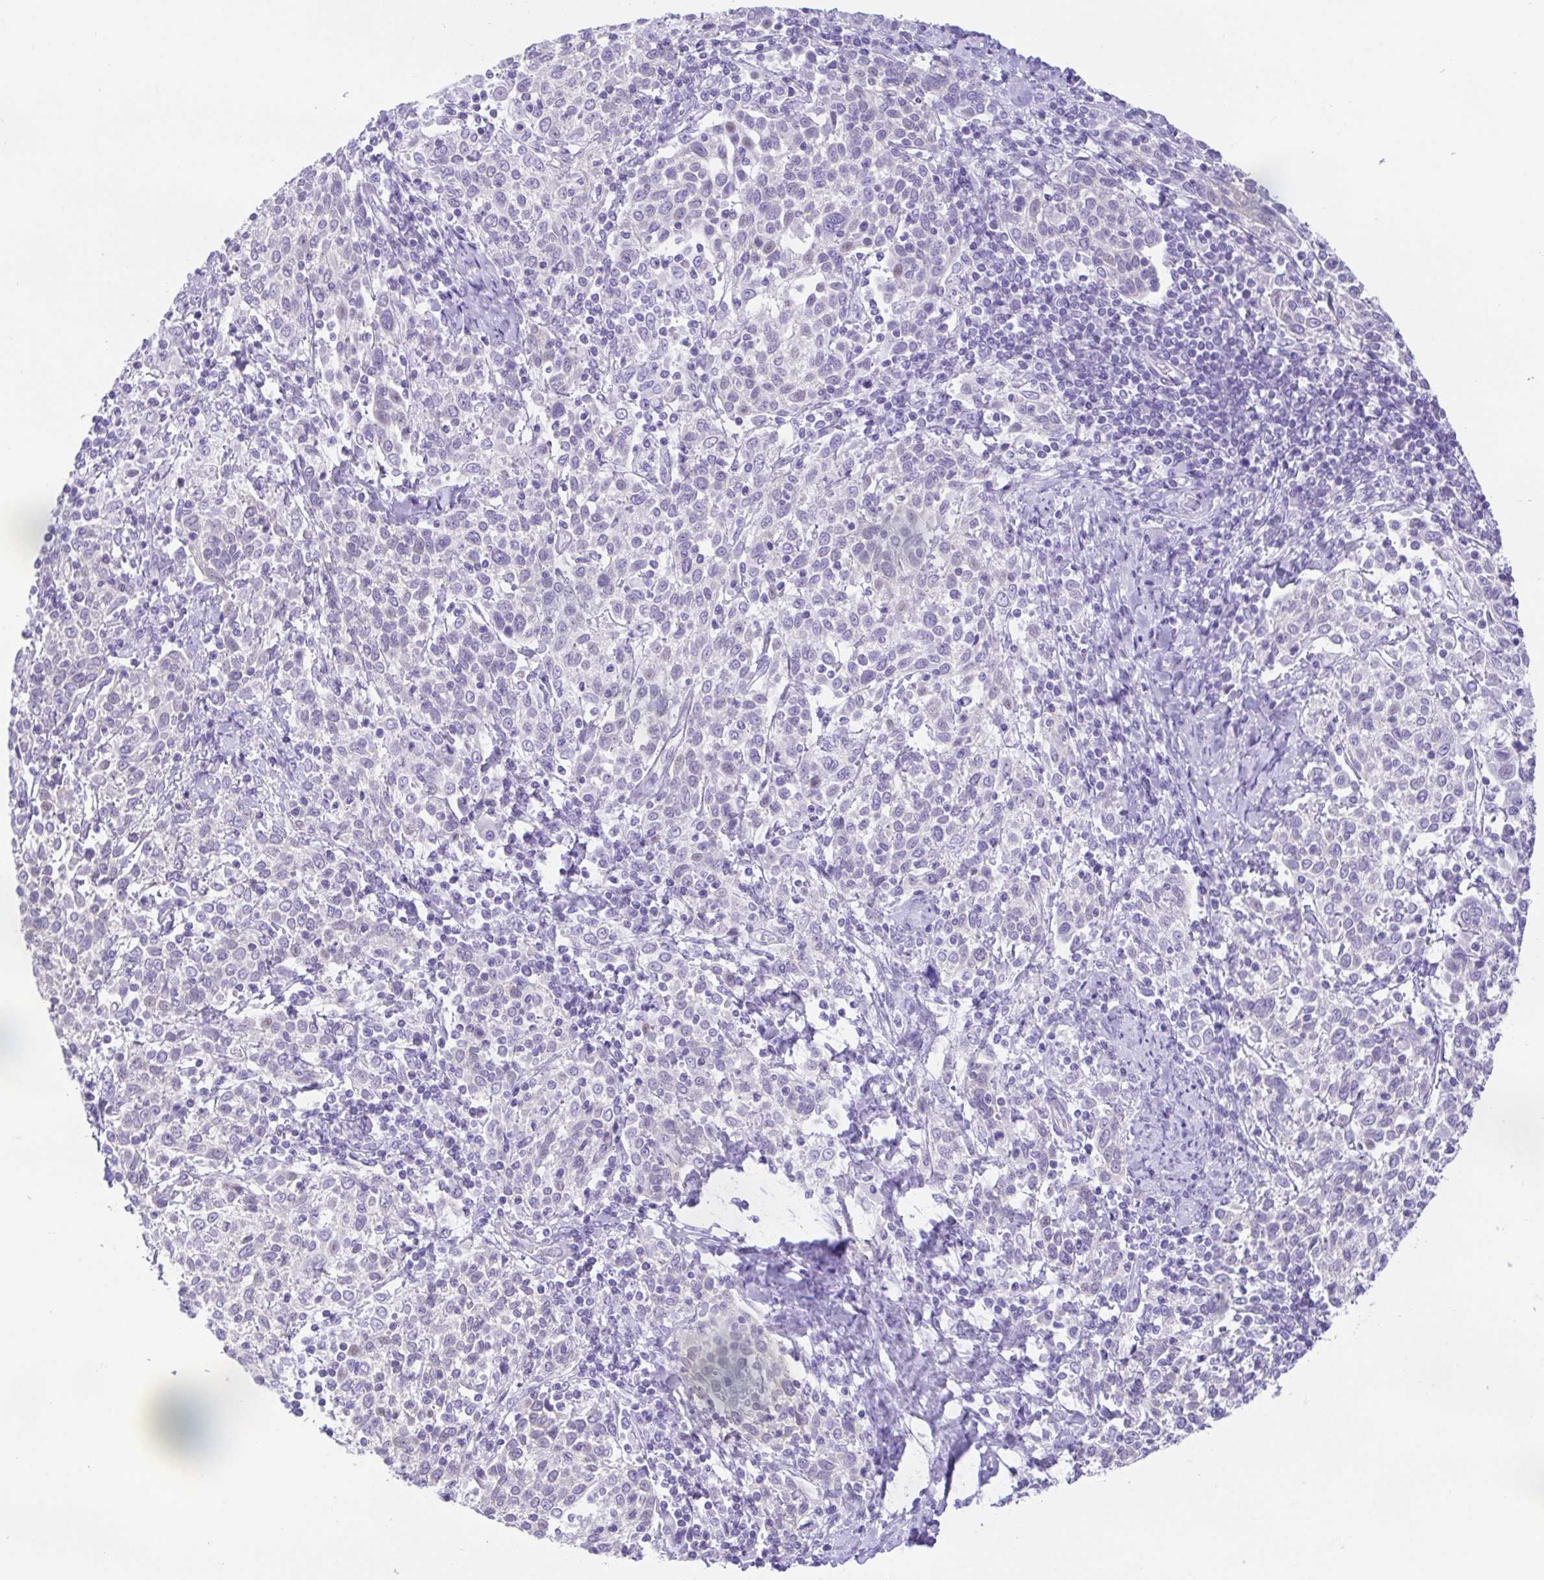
{"staining": {"intensity": "negative", "quantity": "none", "location": "none"}, "tissue": "cervical cancer", "cell_type": "Tumor cells", "image_type": "cancer", "snomed": [{"axis": "morphology", "description": "Squamous cell carcinoma, NOS"}, {"axis": "topography", "description": "Cervix"}], "caption": "The photomicrograph demonstrates no staining of tumor cells in cervical cancer (squamous cell carcinoma).", "gene": "LUZP4", "patient": {"sex": "female", "age": 61}}